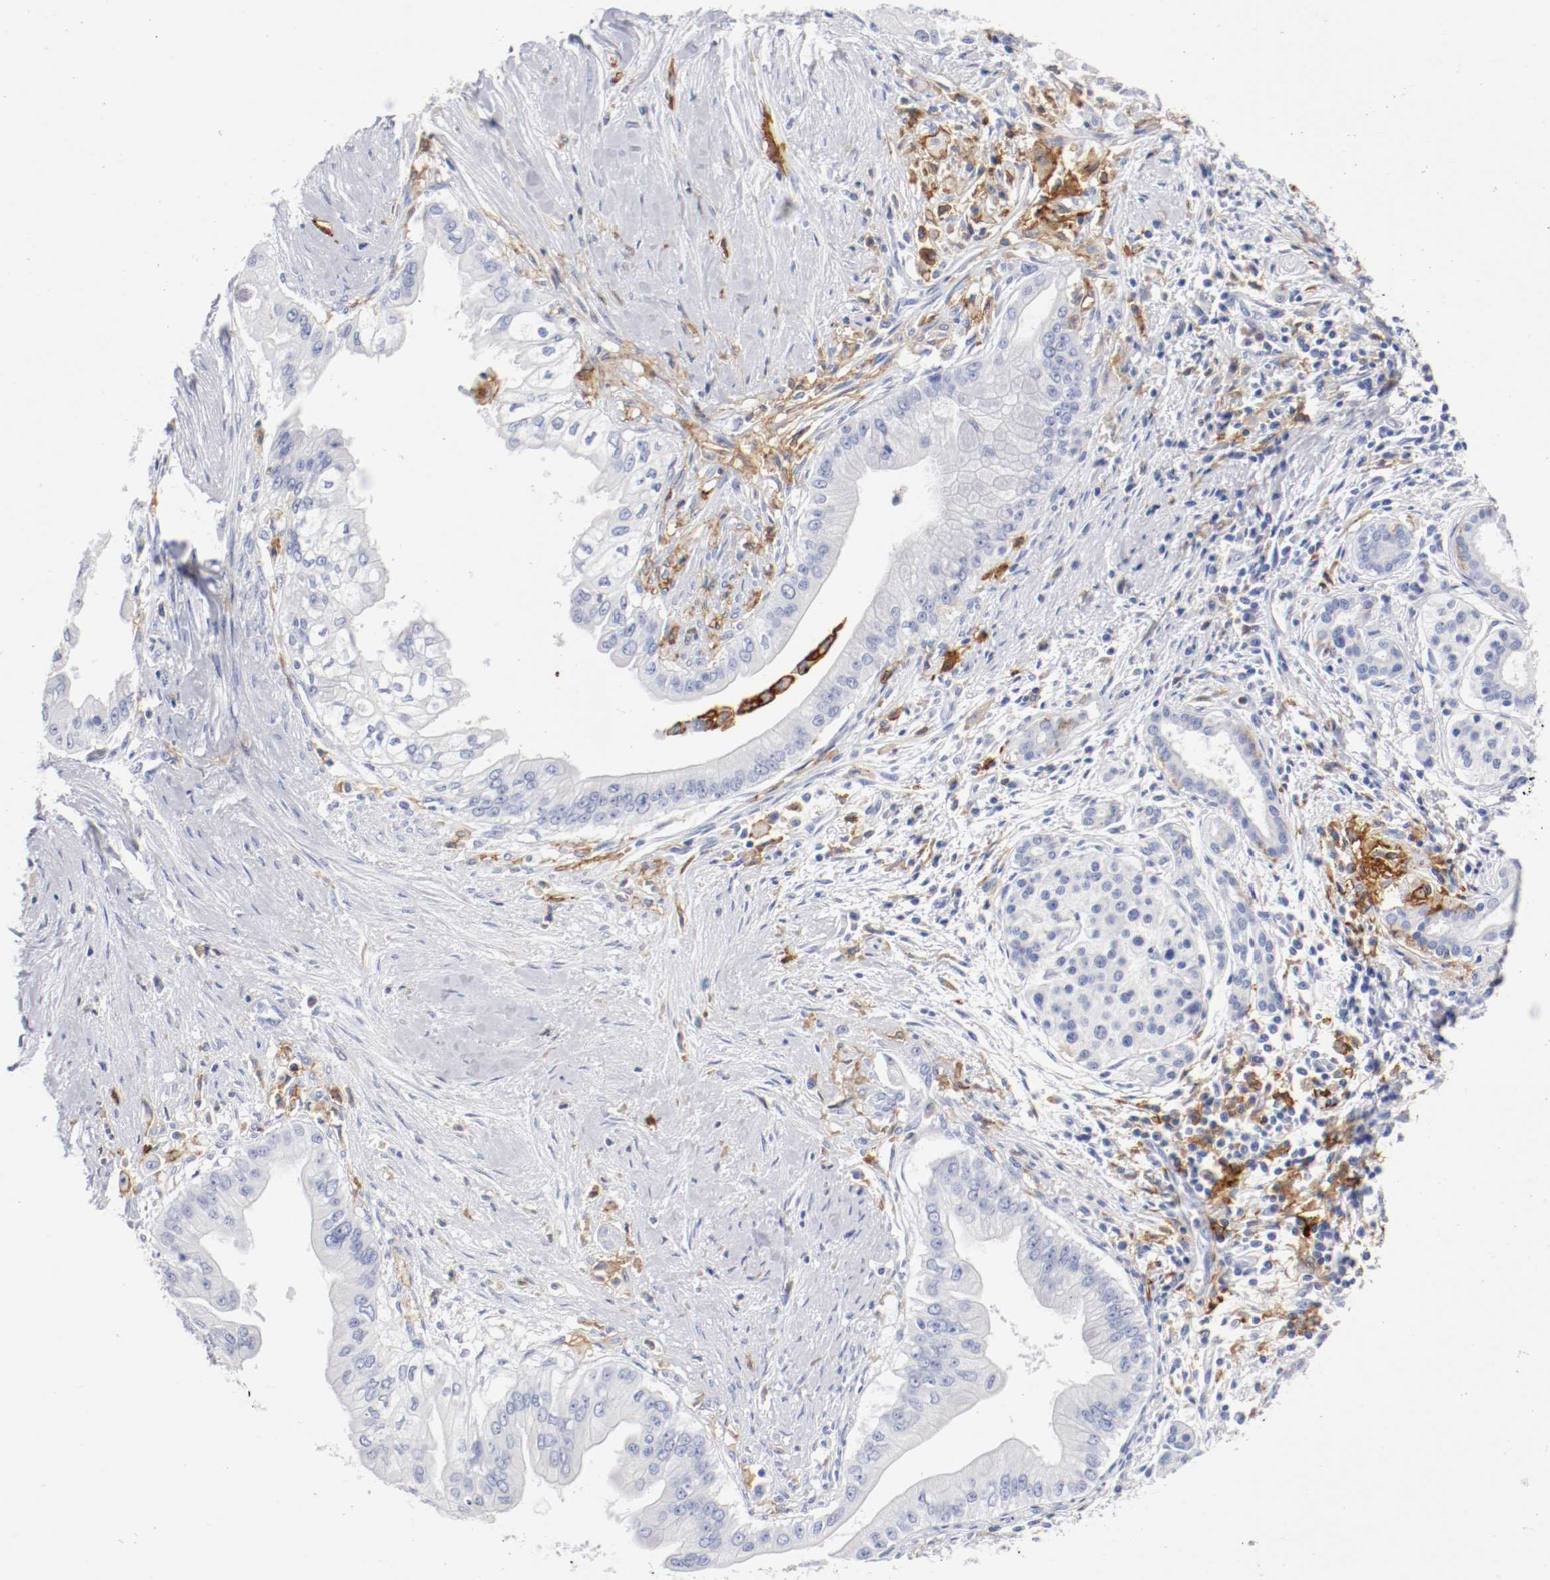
{"staining": {"intensity": "negative", "quantity": "none", "location": "none"}, "tissue": "pancreatic cancer", "cell_type": "Tumor cells", "image_type": "cancer", "snomed": [{"axis": "morphology", "description": "Adenocarcinoma, NOS"}, {"axis": "topography", "description": "Pancreas"}], "caption": "IHC of adenocarcinoma (pancreatic) exhibits no positivity in tumor cells.", "gene": "ITGAX", "patient": {"sex": "male", "age": 59}}